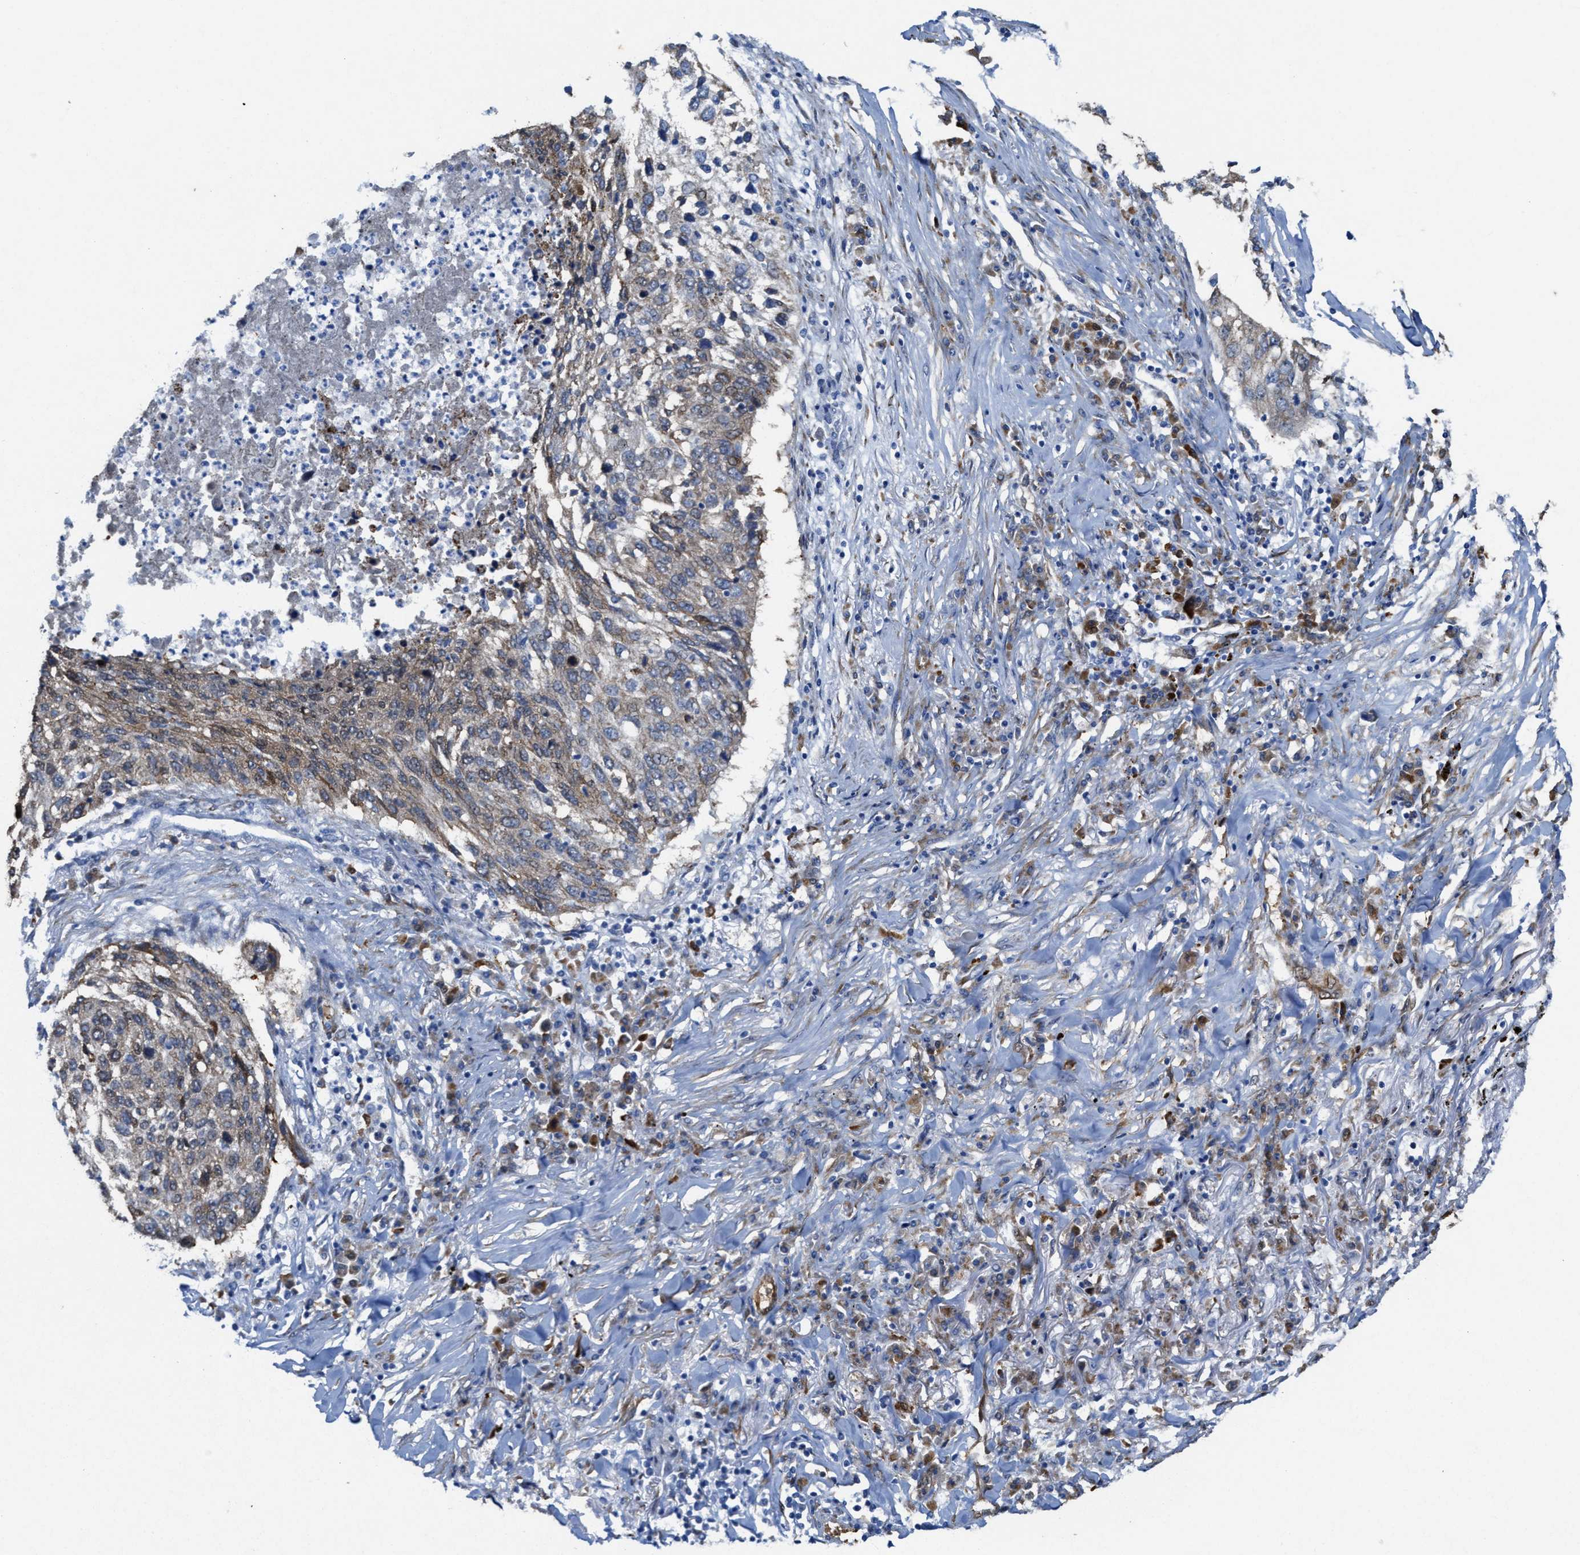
{"staining": {"intensity": "weak", "quantity": "<25%", "location": "cytoplasmic/membranous"}, "tissue": "lung cancer", "cell_type": "Tumor cells", "image_type": "cancer", "snomed": [{"axis": "morphology", "description": "Squamous cell carcinoma, NOS"}, {"axis": "topography", "description": "Lung"}], "caption": "The immunohistochemistry (IHC) photomicrograph has no significant expression in tumor cells of lung cancer tissue.", "gene": "ASS1", "patient": {"sex": "female", "age": 63}}